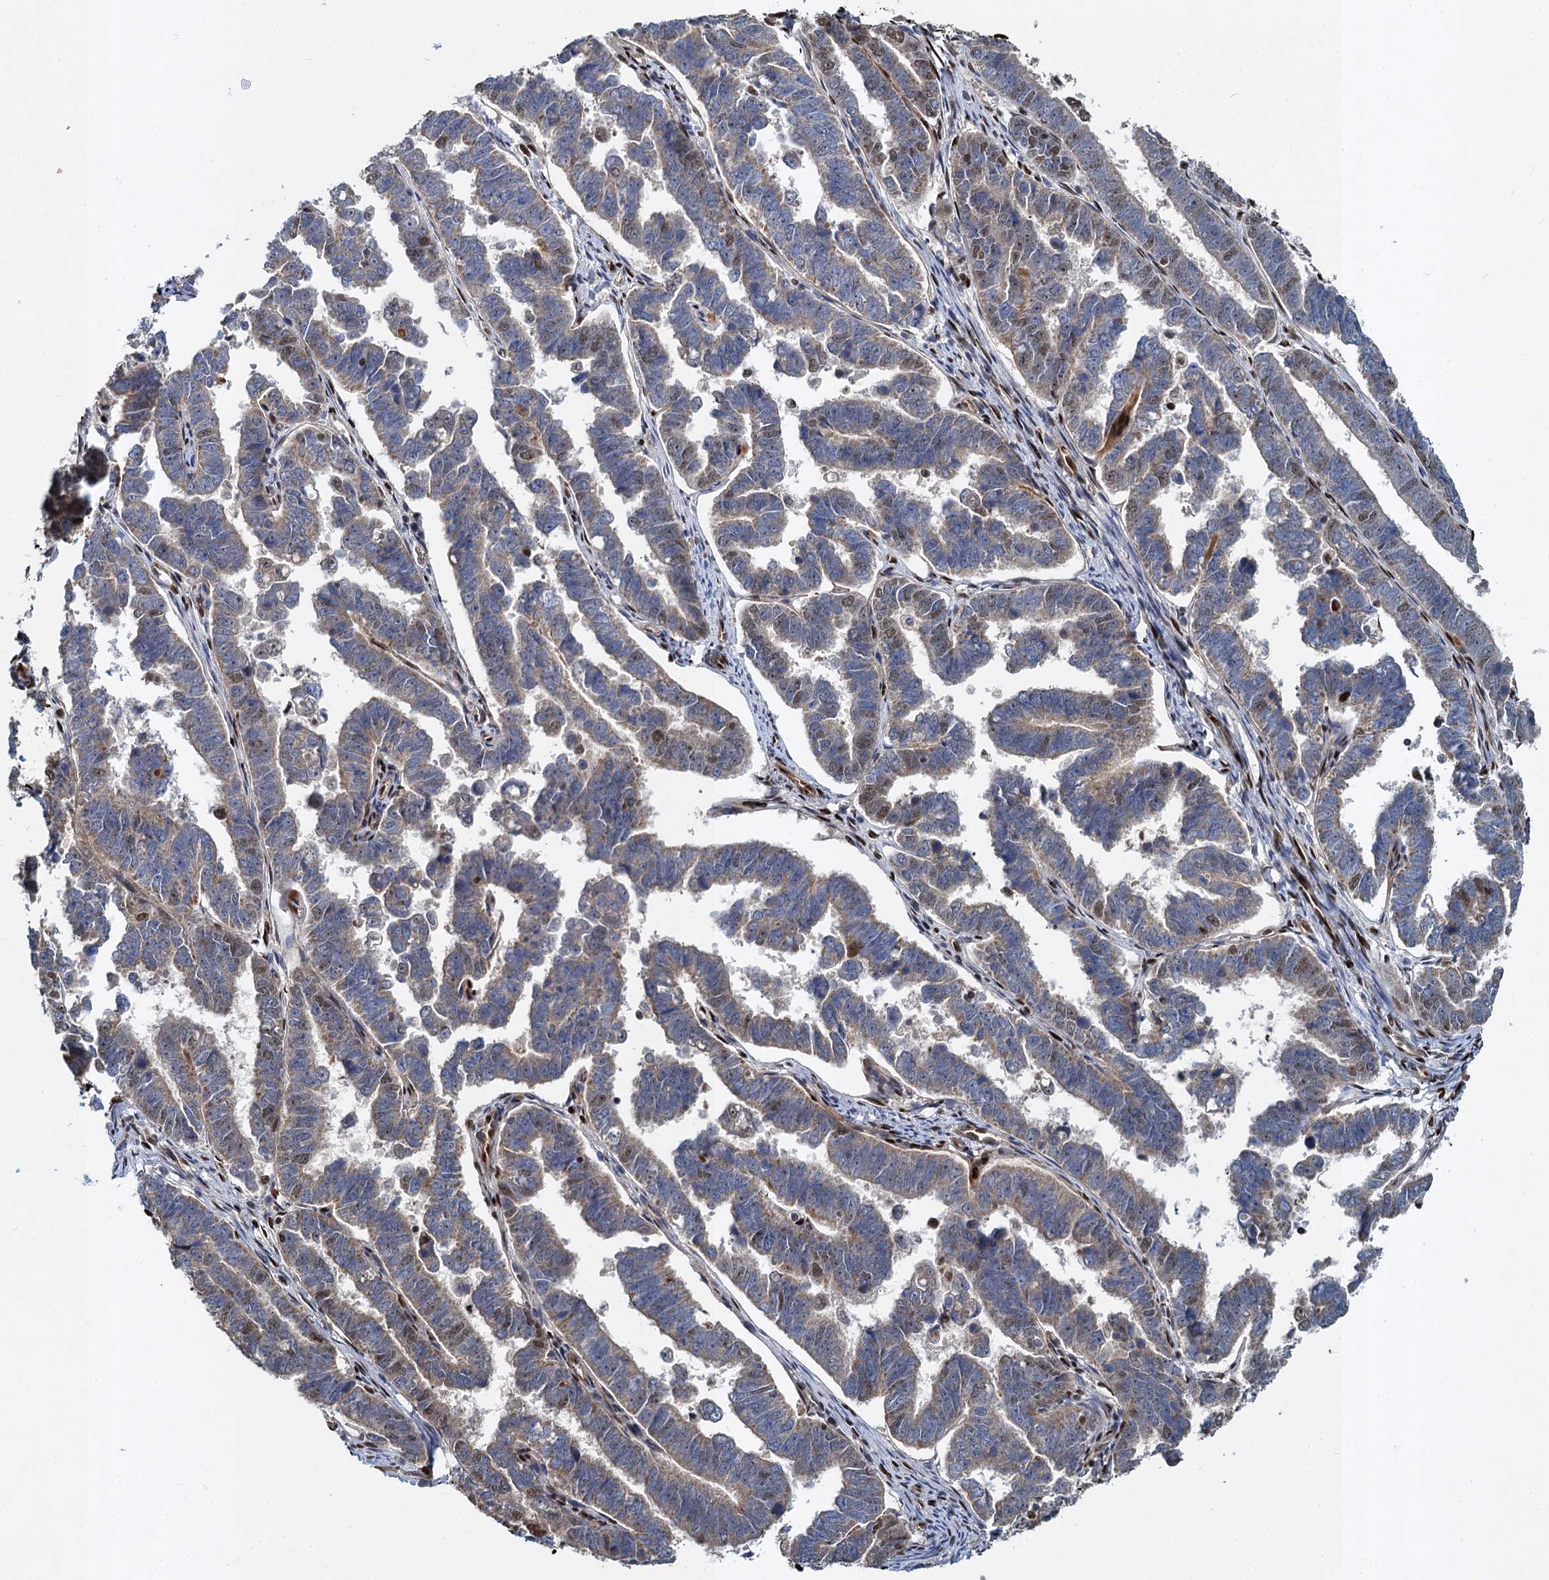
{"staining": {"intensity": "weak", "quantity": ">75%", "location": "cytoplasmic/membranous,nuclear"}, "tissue": "endometrial cancer", "cell_type": "Tumor cells", "image_type": "cancer", "snomed": [{"axis": "morphology", "description": "Adenocarcinoma, NOS"}, {"axis": "topography", "description": "Endometrium"}], "caption": "An image showing weak cytoplasmic/membranous and nuclear staining in about >75% of tumor cells in endometrial adenocarcinoma, as visualized by brown immunohistochemical staining.", "gene": "ANKRD49", "patient": {"sex": "female", "age": 75}}